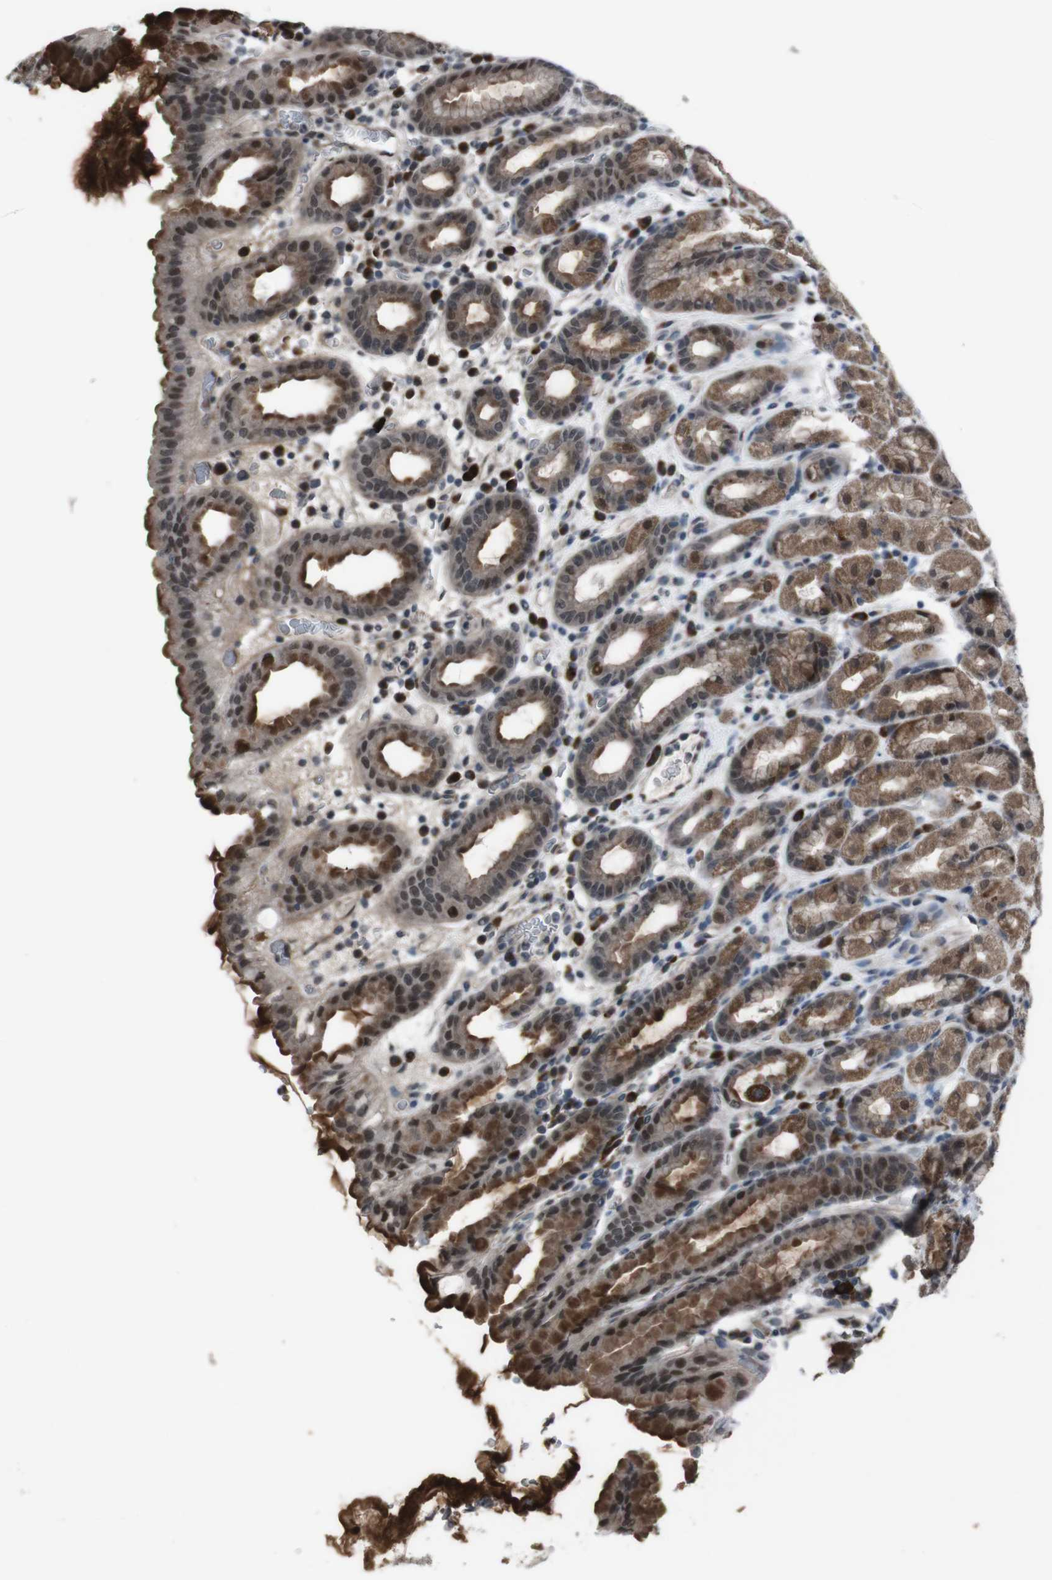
{"staining": {"intensity": "moderate", "quantity": "25%-75%", "location": "cytoplasmic/membranous,nuclear"}, "tissue": "stomach", "cell_type": "Glandular cells", "image_type": "normal", "snomed": [{"axis": "morphology", "description": "Normal tissue, NOS"}, {"axis": "topography", "description": "Stomach, upper"}], "caption": "There is medium levels of moderate cytoplasmic/membranous,nuclear staining in glandular cells of unremarkable stomach, as demonstrated by immunohistochemical staining (brown color).", "gene": "SS18L1", "patient": {"sex": "male", "age": 68}}